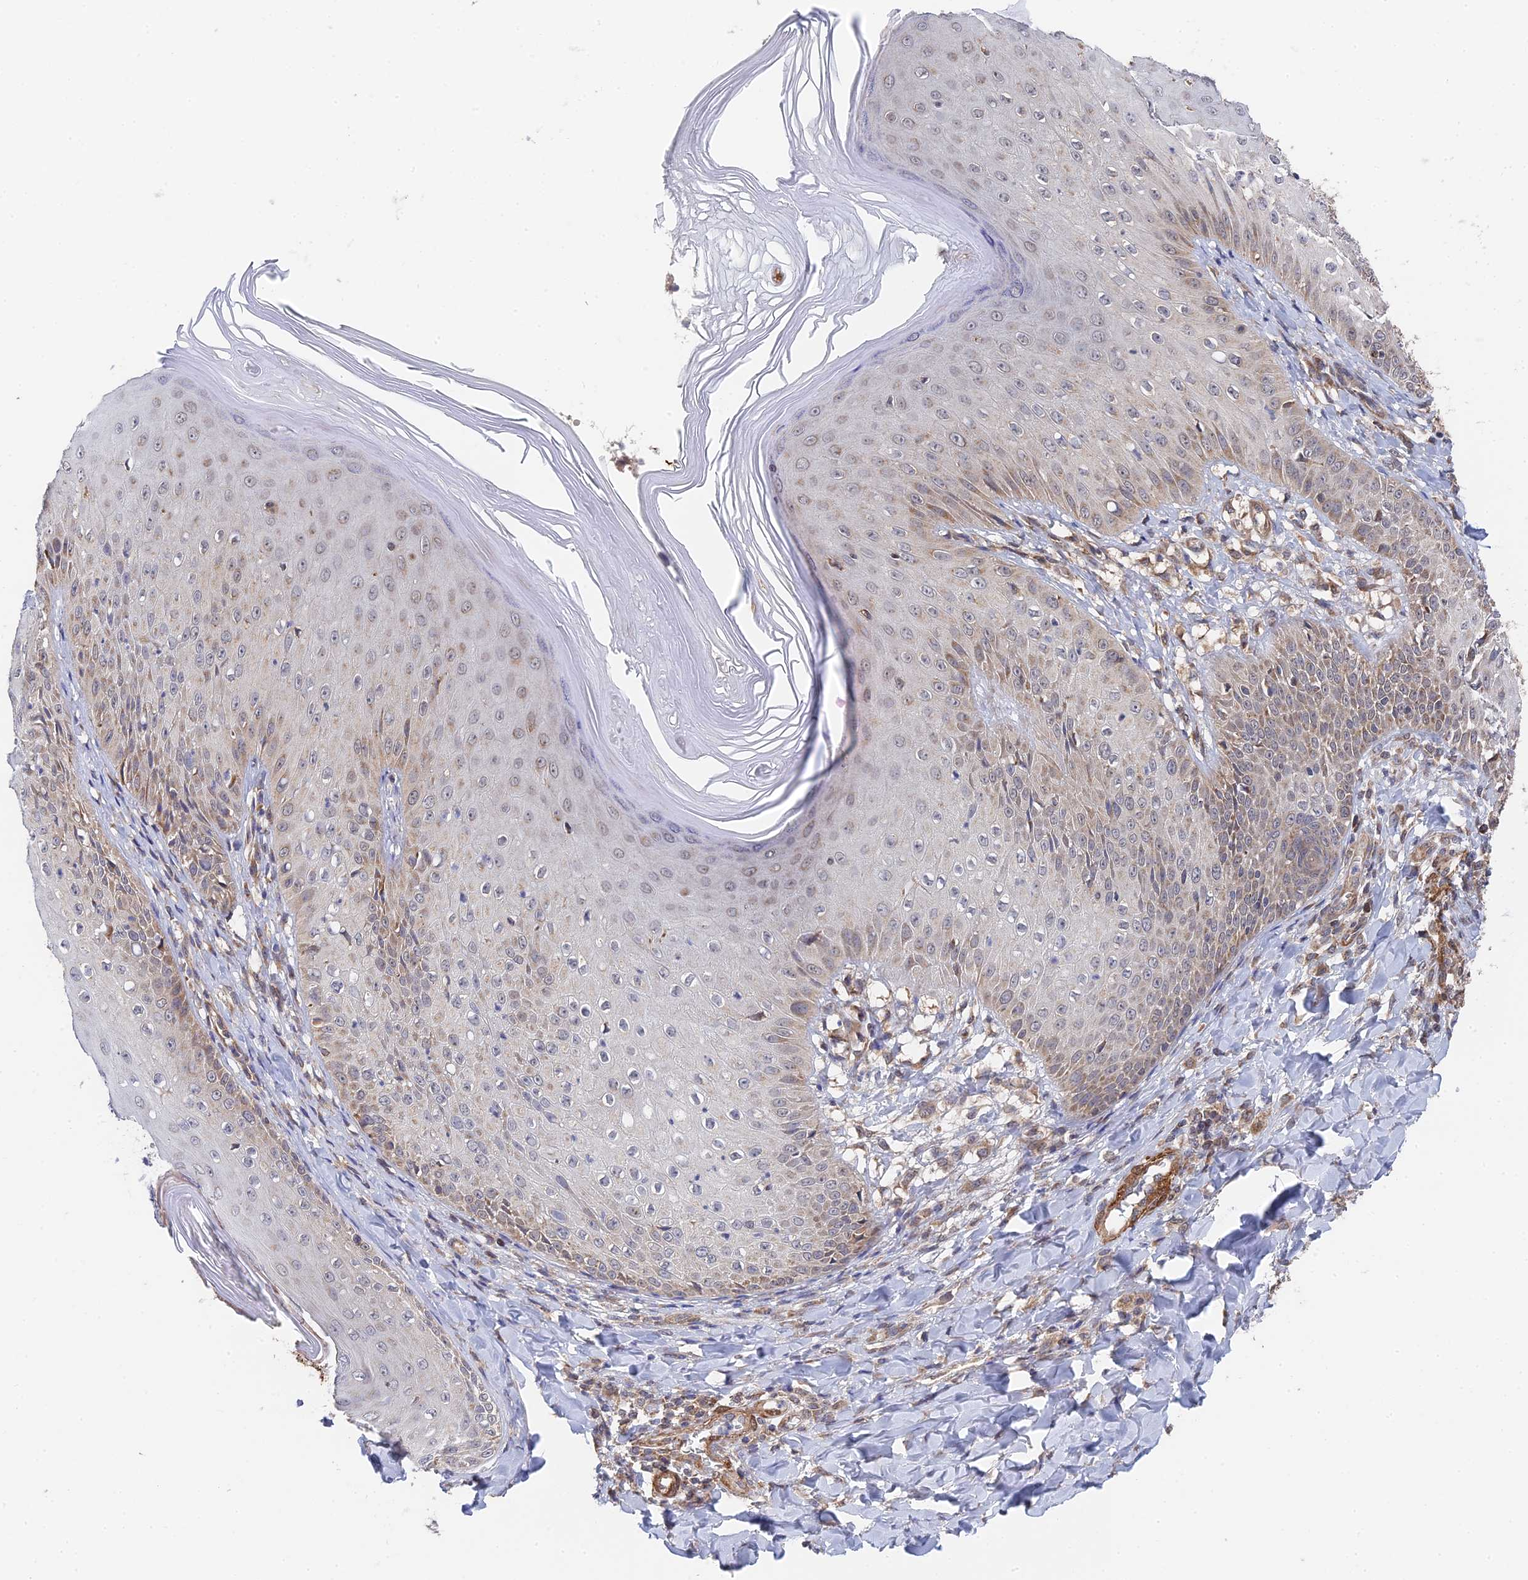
{"staining": {"intensity": "weak", "quantity": "25%-75%", "location": "cytoplasmic/membranous"}, "tissue": "skin", "cell_type": "Epidermal cells", "image_type": "normal", "snomed": [{"axis": "morphology", "description": "Normal tissue, NOS"}, {"axis": "morphology", "description": "Inflammation, NOS"}, {"axis": "topography", "description": "Soft tissue"}, {"axis": "topography", "description": "Anal"}], "caption": "DAB (3,3'-diaminobenzidine) immunohistochemical staining of benign skin exhibits weak cytoplasmic/membranous protein expression in about 25%-75% of epidermal cells.", "gene": "ZNF320", "patient": {"sex": "female", "age": 15}}